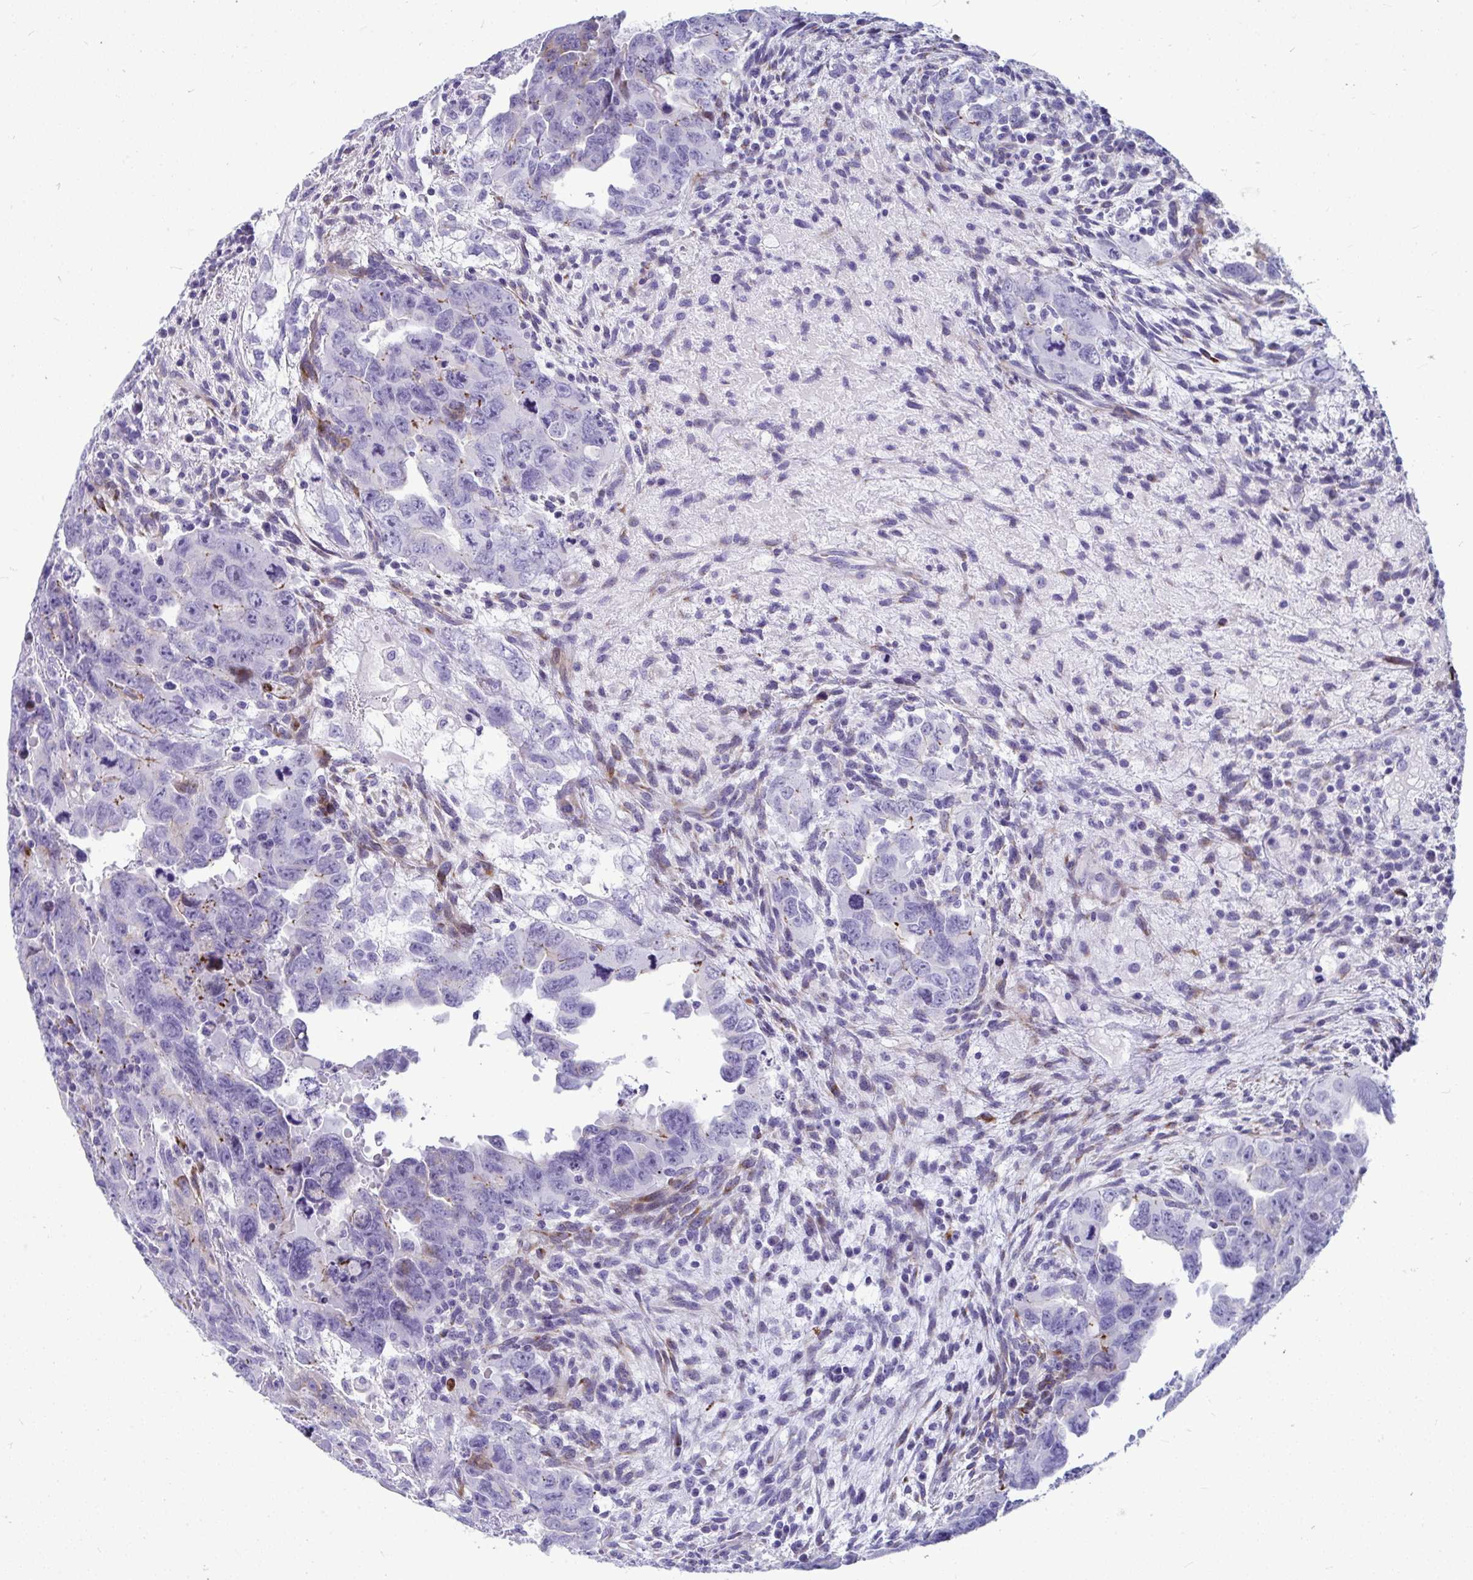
{"staining": {"intensity": "negative", "quantity": "none", "location": "none"}, "tissue": "testis cancer", "cell_type": "Tumor cells", "image_type": "cancer", "snomed": [{"axis": "morphology", "description": "Carcinoma, Embryonal, NOS"}, {"axis": "topography", "description": "Testis"}], "caption": "The image exhibits no significant positivity in tumor cells of testis cancer. (Immunohistochemistry, brightfield microscopy, high magnification).", "gene": "GRXCR2", "patient": {"sex": "male", "age": 24}}